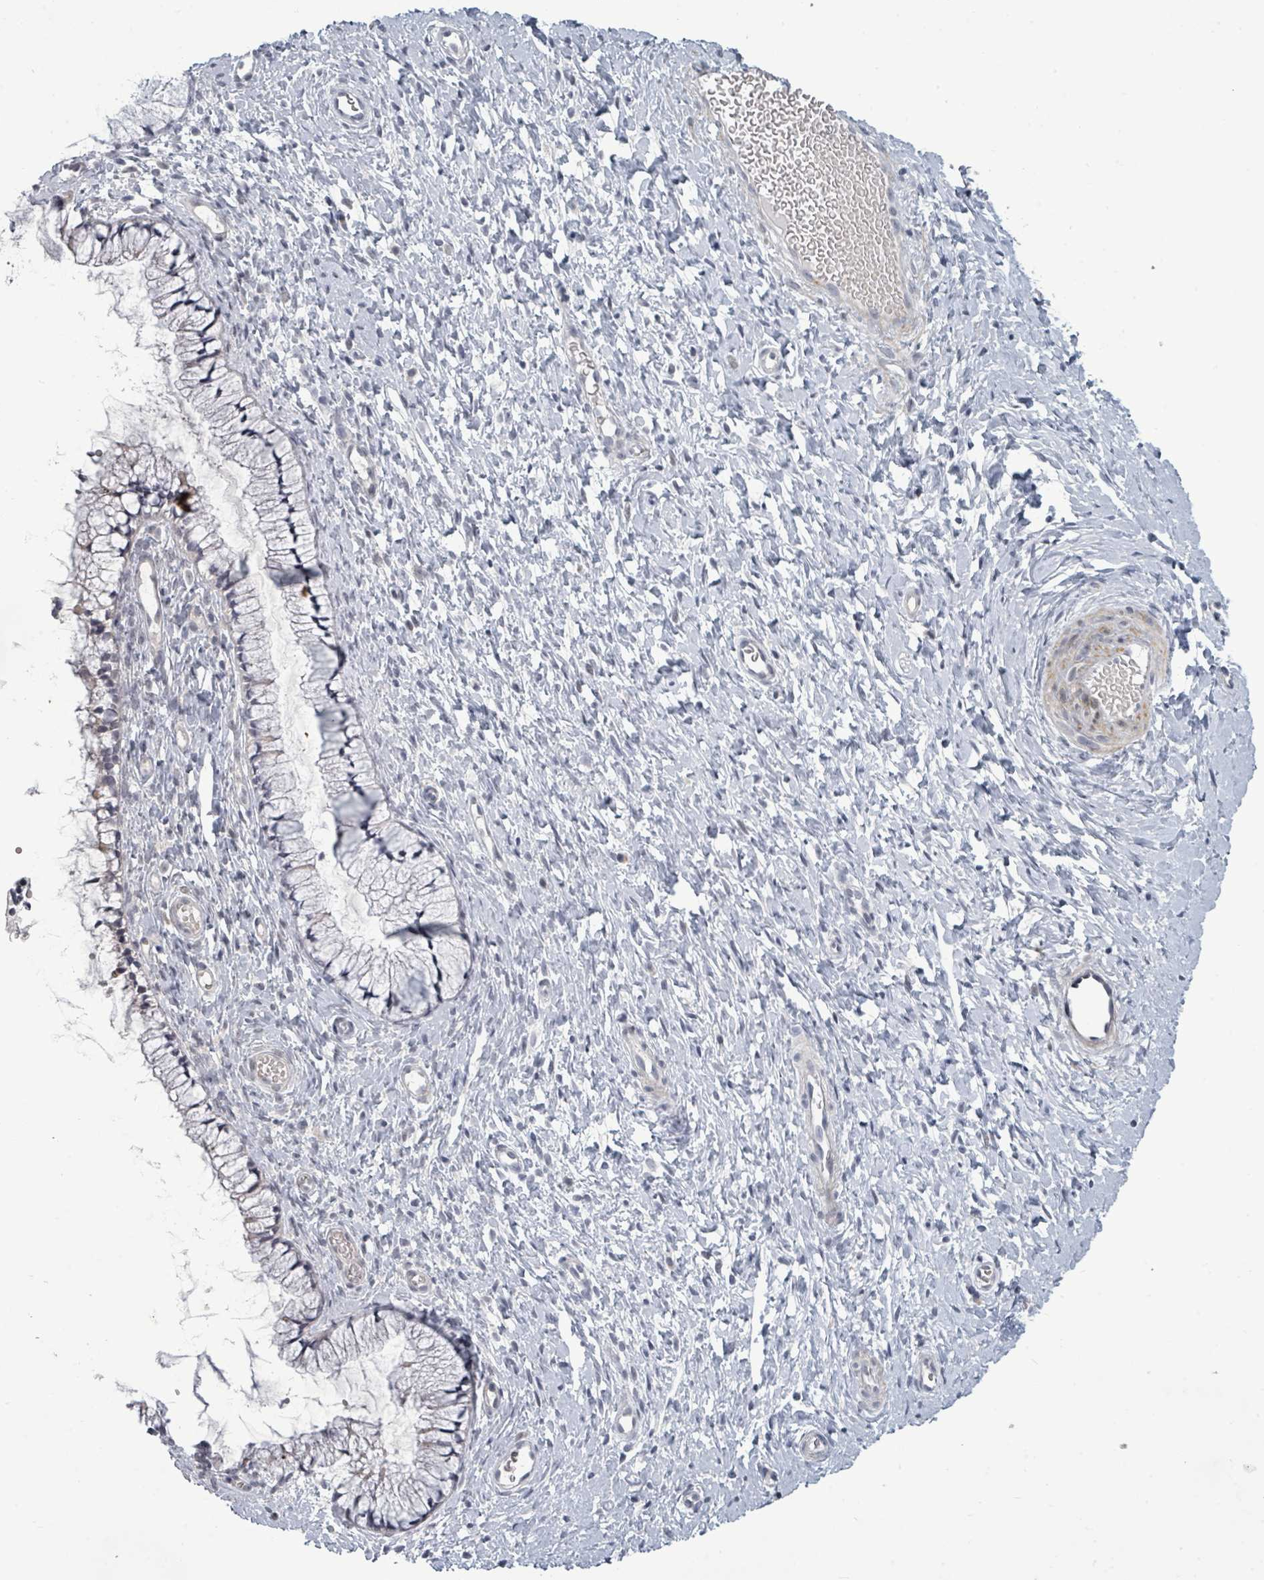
{"staining": {"intensity": "negative", "quantity": "none", "location": "none"}, "tissue": "cervix", "cell_type": "Glandular cells", "image_type": "normal", "snomed": [{"axis": "morphology", "description": "Normal tissue, NOS"}, {"axis": "topography", "description": "Cervix"}], "caption": "This is a image of IHC staining of normal cervix, which shows no staining in glandular cells.", "gene": "PTPN20", "patient": {"sex": "female", "age": 36}}